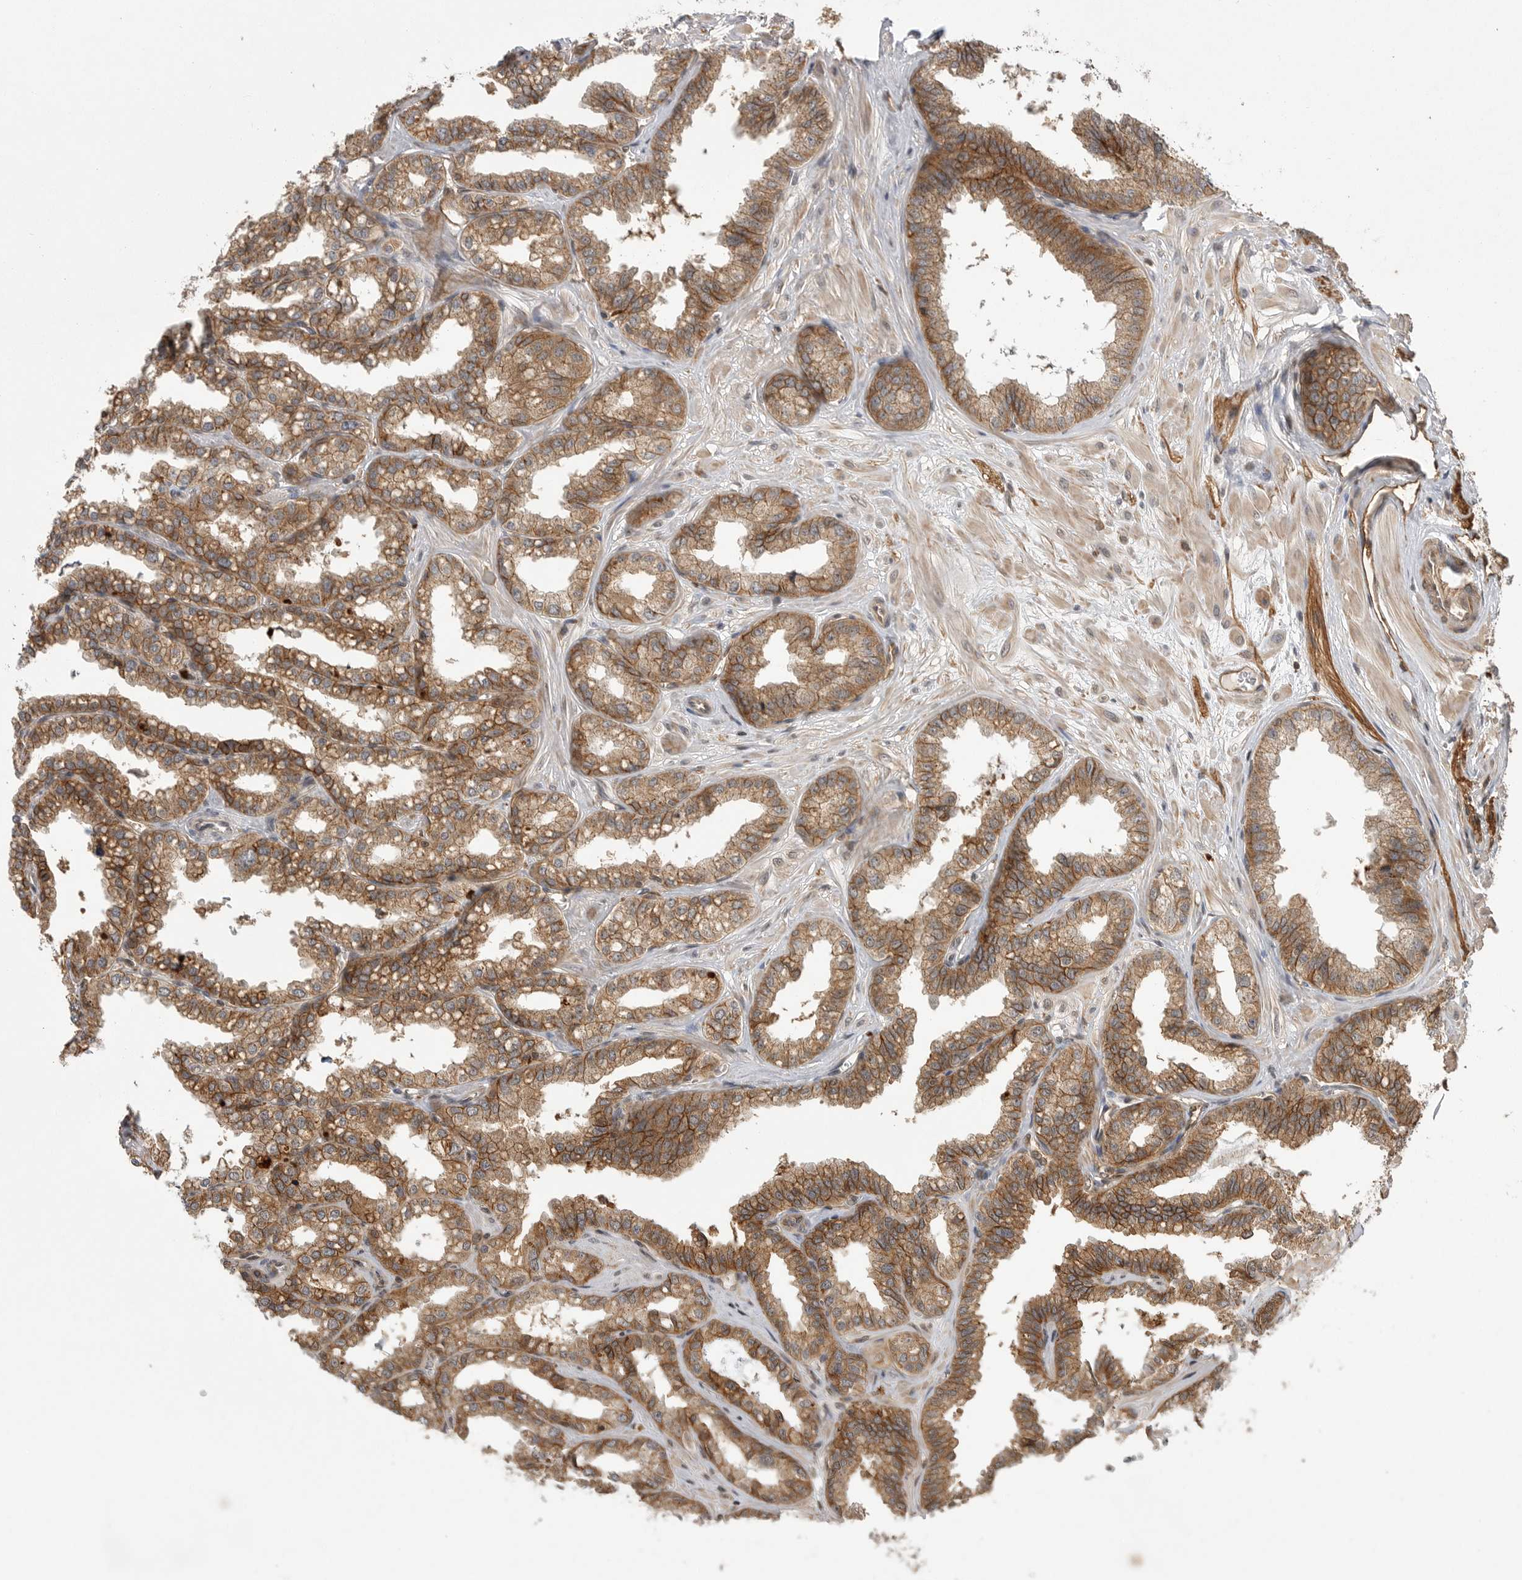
{"staining": {"intensity": "moderate", "quantity": ">75%", "location": "cytoplasmic/membranous"}, "tissue": "seminal vesicle", "cell_type": "Glandular cells", "image_type": "normal", "snomed": [{"axis": "morphology", "description": "Normal tissue, NOS"}, {"axis": "topography", "description": "Prostate"}, {"axis": "topography", "description": "Seminal veicle"}], "caption": "Immunohistochemical staining of normal seminal vesicle demonstrates medium levels of moderate cytoplasmic/membranous positivity in about >75% of glandular cells.", "gene": "NECTIN1", "patient": {"sex": "male", "age": 51}}